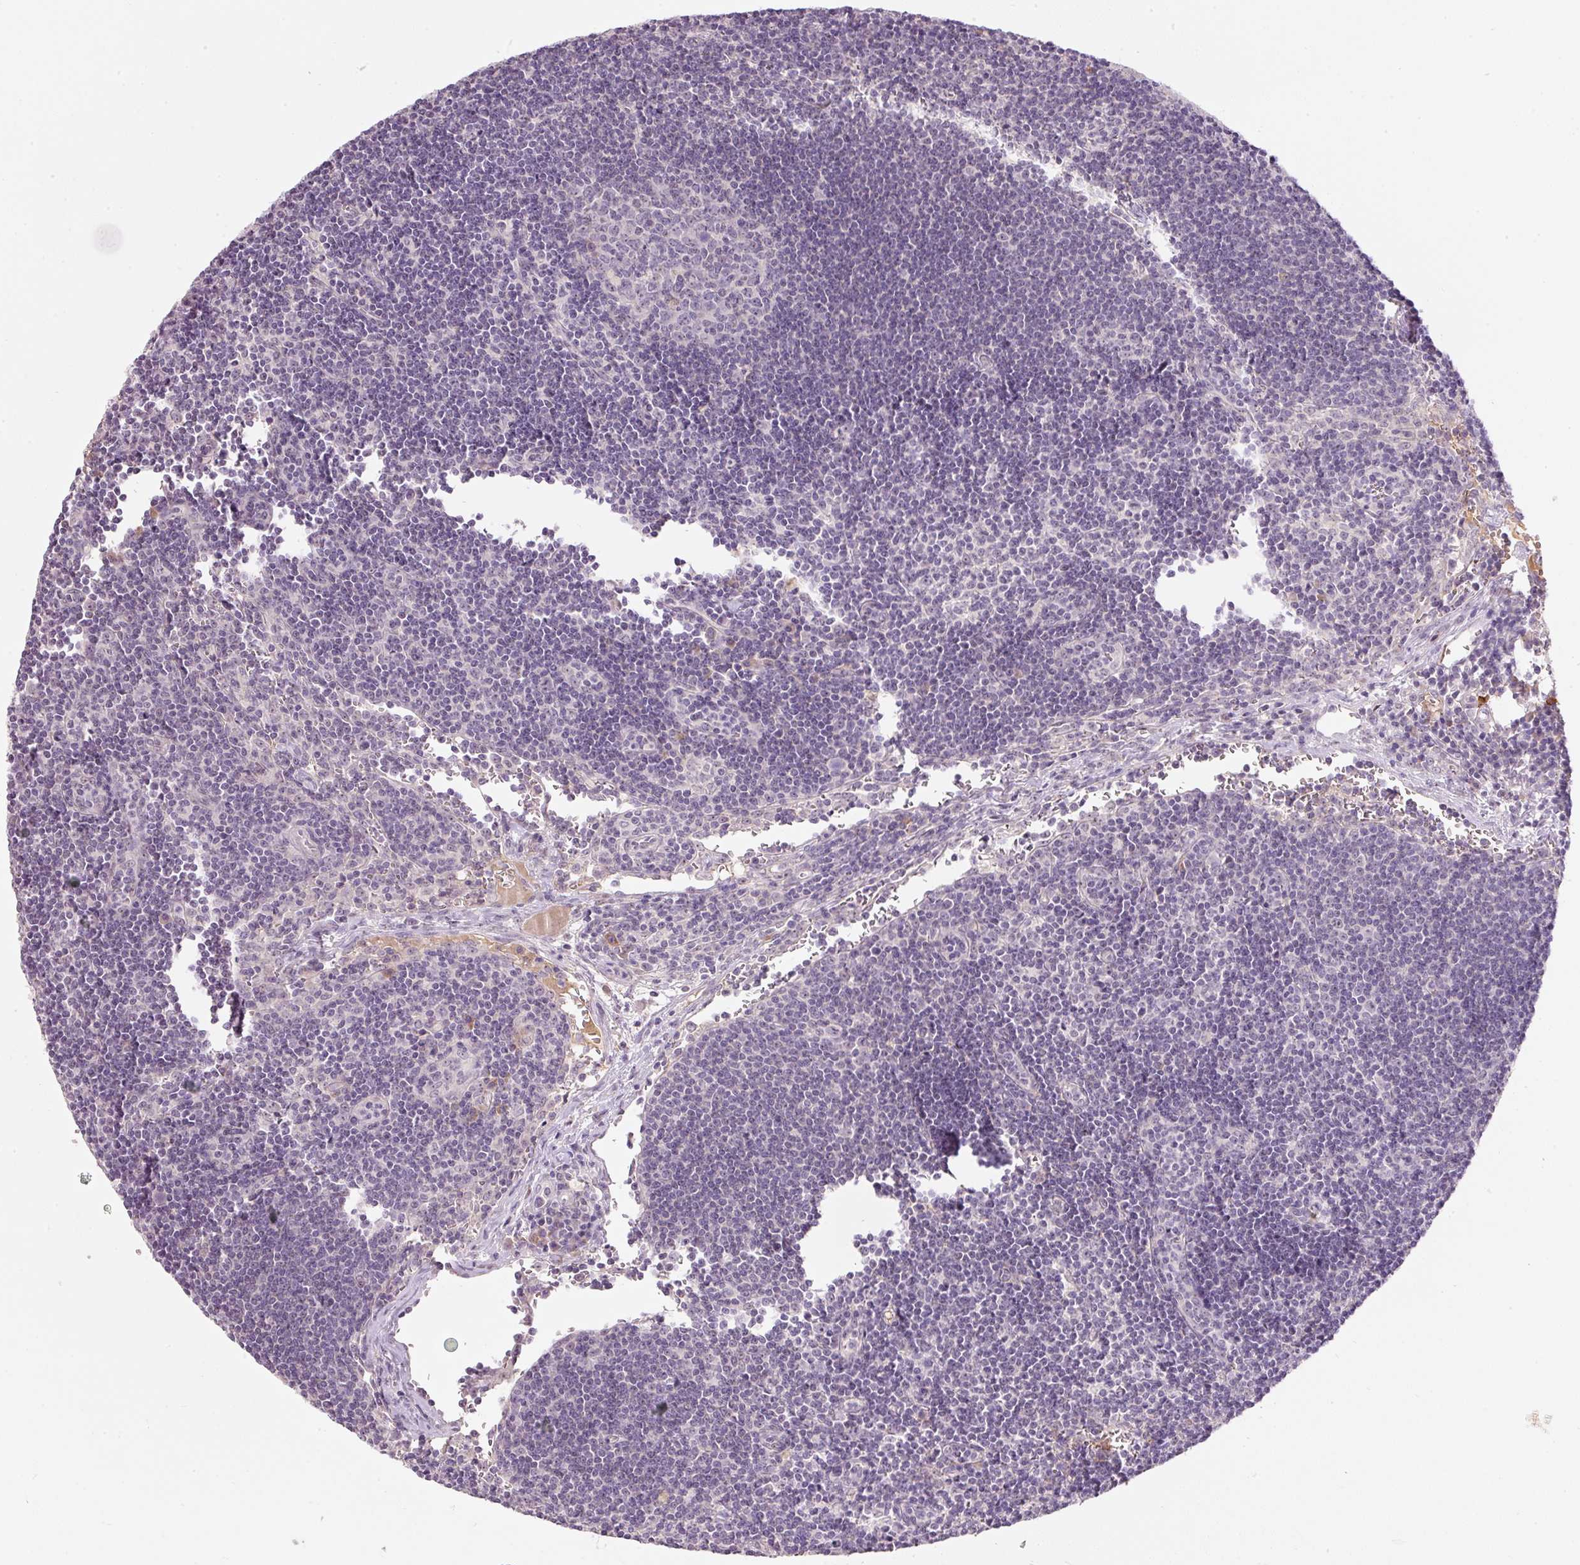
{"staining": {"intensity": "negative", "quantity": "none", "location": "none"}, "tissue": "lymph node", "cell_type": "Germinal center cells", "image_type": "normal", "snomed": [{"axis": "morphology", "description": "Normal tissue, NOS"}, {"axis": "topography", "description": "Lymph node"}], "caption": "A high-resolution micrograph shows immunohistochemistry (IHC) staining of normal lymph node, which displays no significant positivity in germinal center cells. Brightfield microscopy of IHC stained with DAB (3,3'-diaminobenzidine) (brown) and hematoxylin (blue), captured at high magnification.", "gene": "TMEM37", "patient": {"sex": "female", "age": 29}}